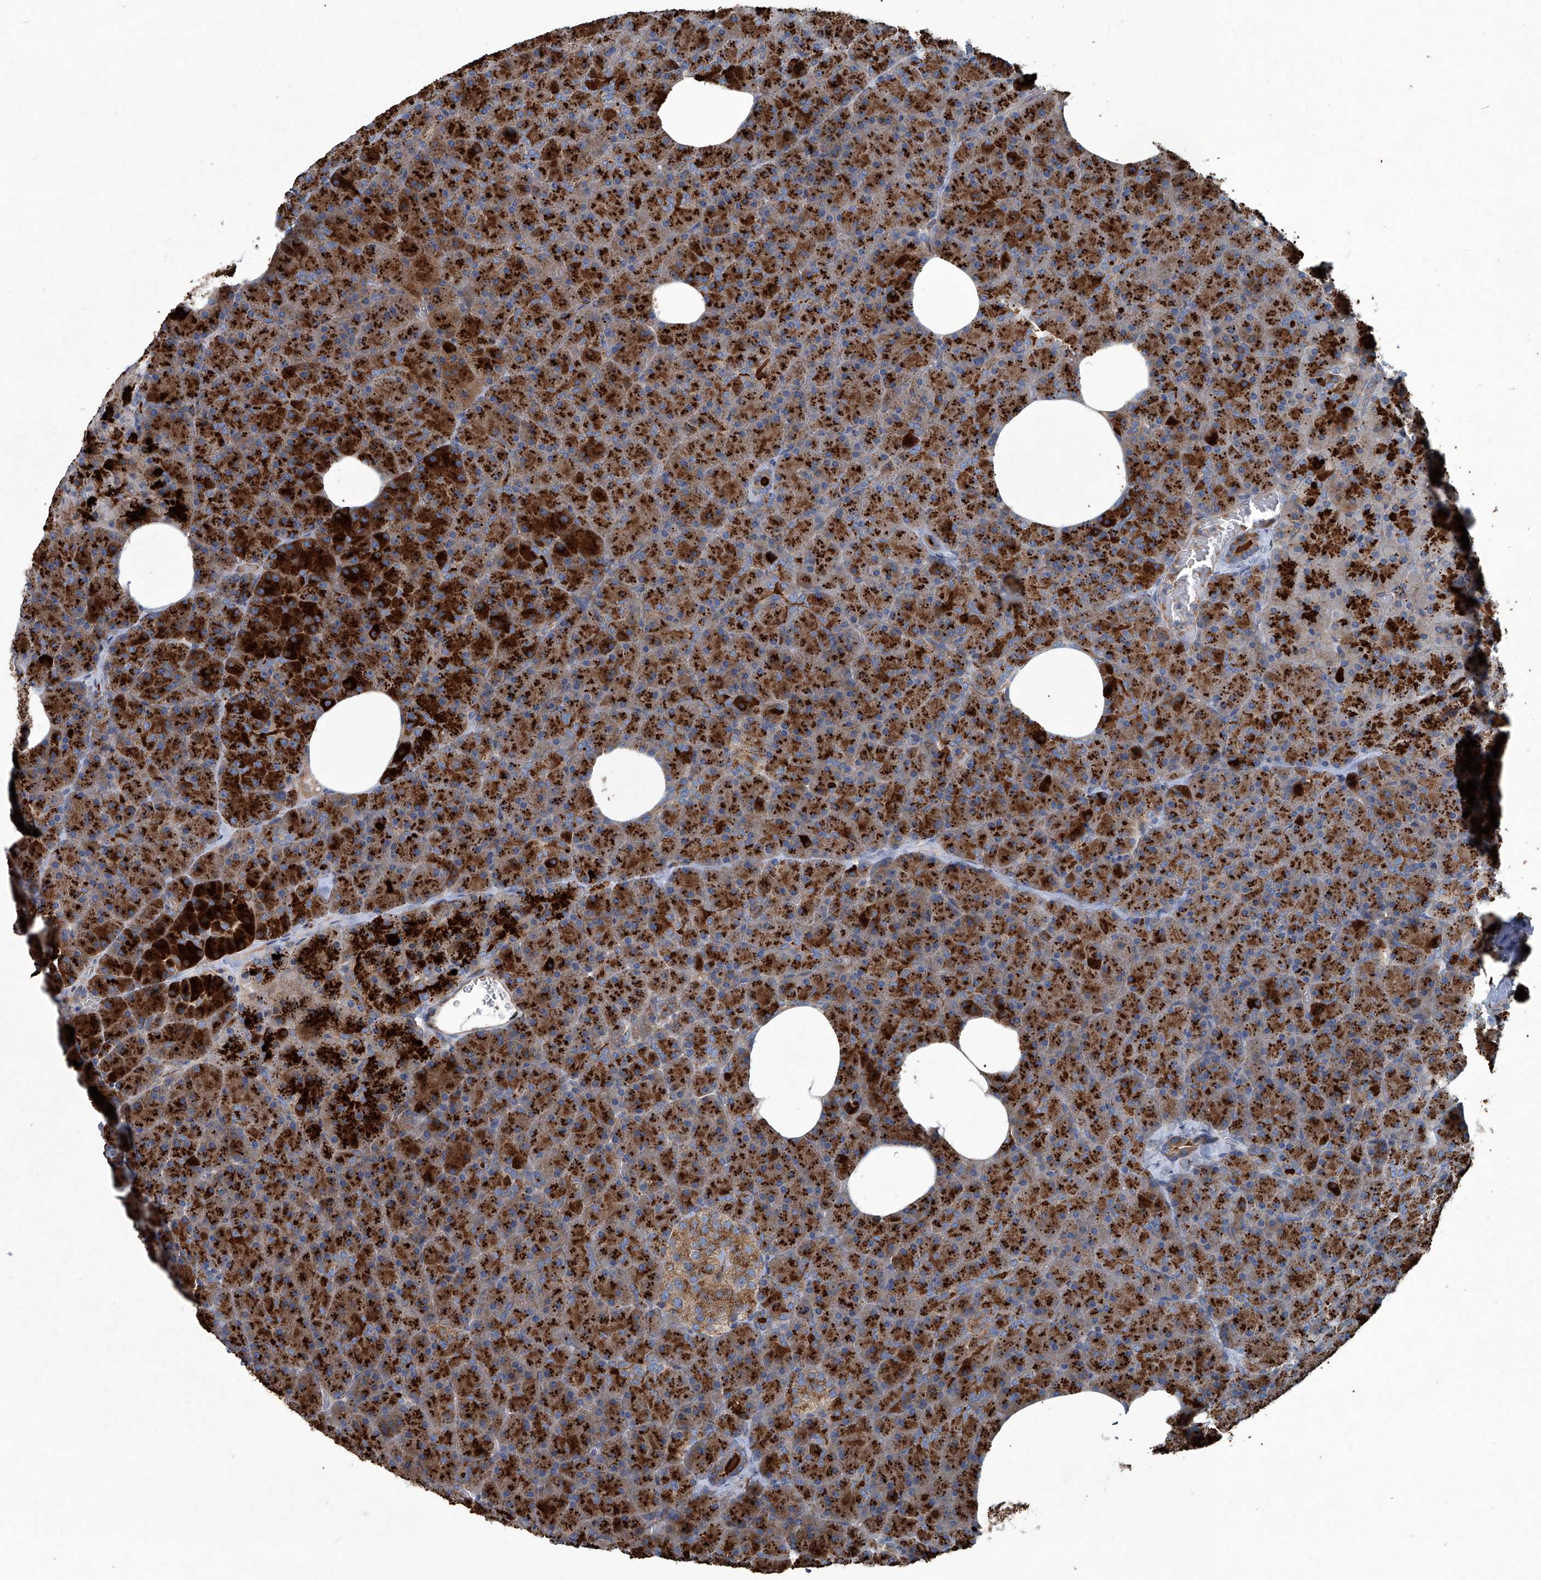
{"staining": {"intensity": "strong", "quantity": ">75%", "location": "cytoplasmic/membranous"}, "tissue": "pancreas", "cell_type": "Exocrine glandular cells", "image_type": "normal", "snomed": [{"axis": "morphology", "description": "Normal tissue, NOS"}, {"axis": "morphology", "description": "Carcinoid, malignant, NOS"}, {"axis": "topography", "description": "Pancreas"}], "caption": "Pancreas stained with DAB immunohistochemistry (IHC) displays high levels of strong cytoplasmic/membranous staining in approximately >75% of exocrine glandular cells. Nuclei are stained in blue.", "gene": "PIGH", "patient": {"sex": "female", "age": 35}}